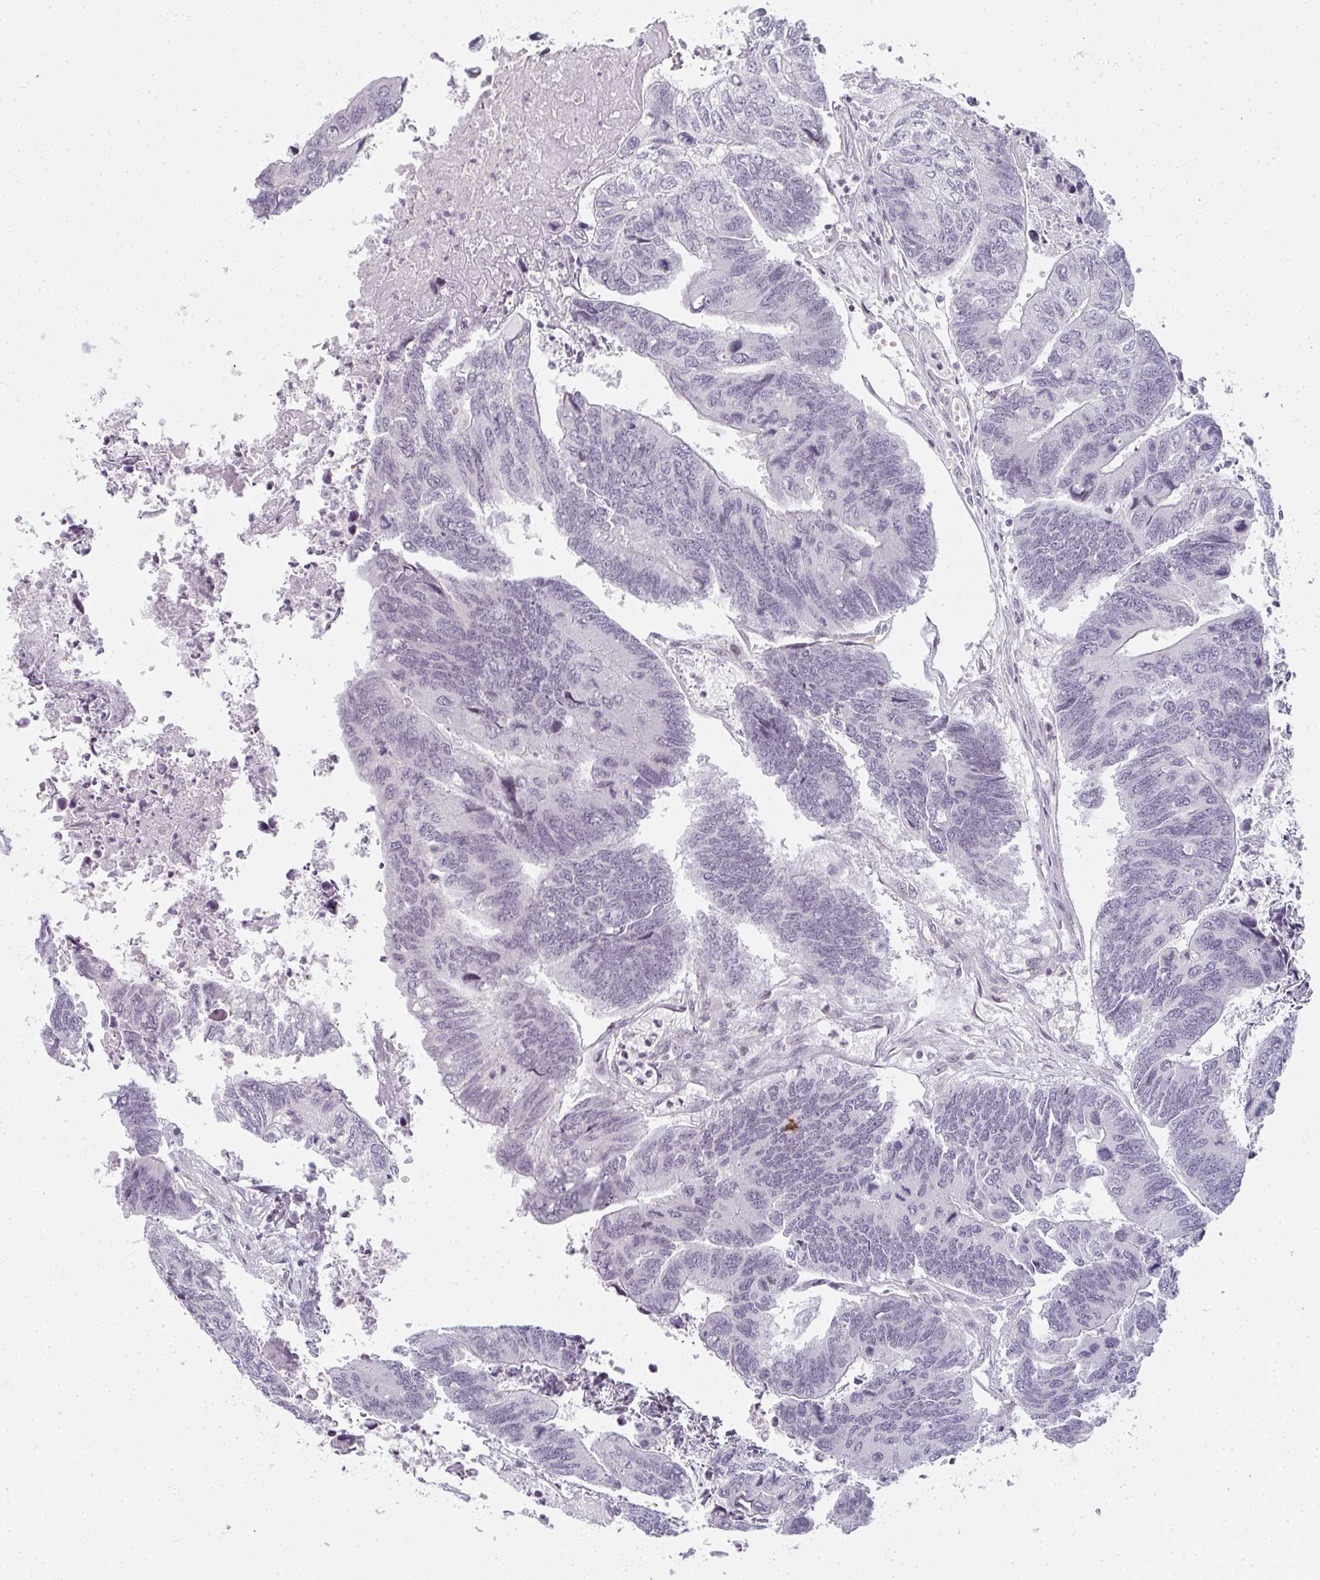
{"staining": {"intensity": "negative", "quantity": "none", "location": "none"}, "tissue": "colorectal cancer", "cell_type": "Tumor cells", "image_type": "cancer", "snomed": [{"axis": "morphology", "description": "Adenocarcinoma, NOS"}, {"axis": "topography", "description": "Colon"}], "caption": "Protein analysis of adenocarcinoma (colorectal) shows no significant expression in tumor cells.", "gene": "RBBP6", "patient": {"sex": "female", "age": 67}}